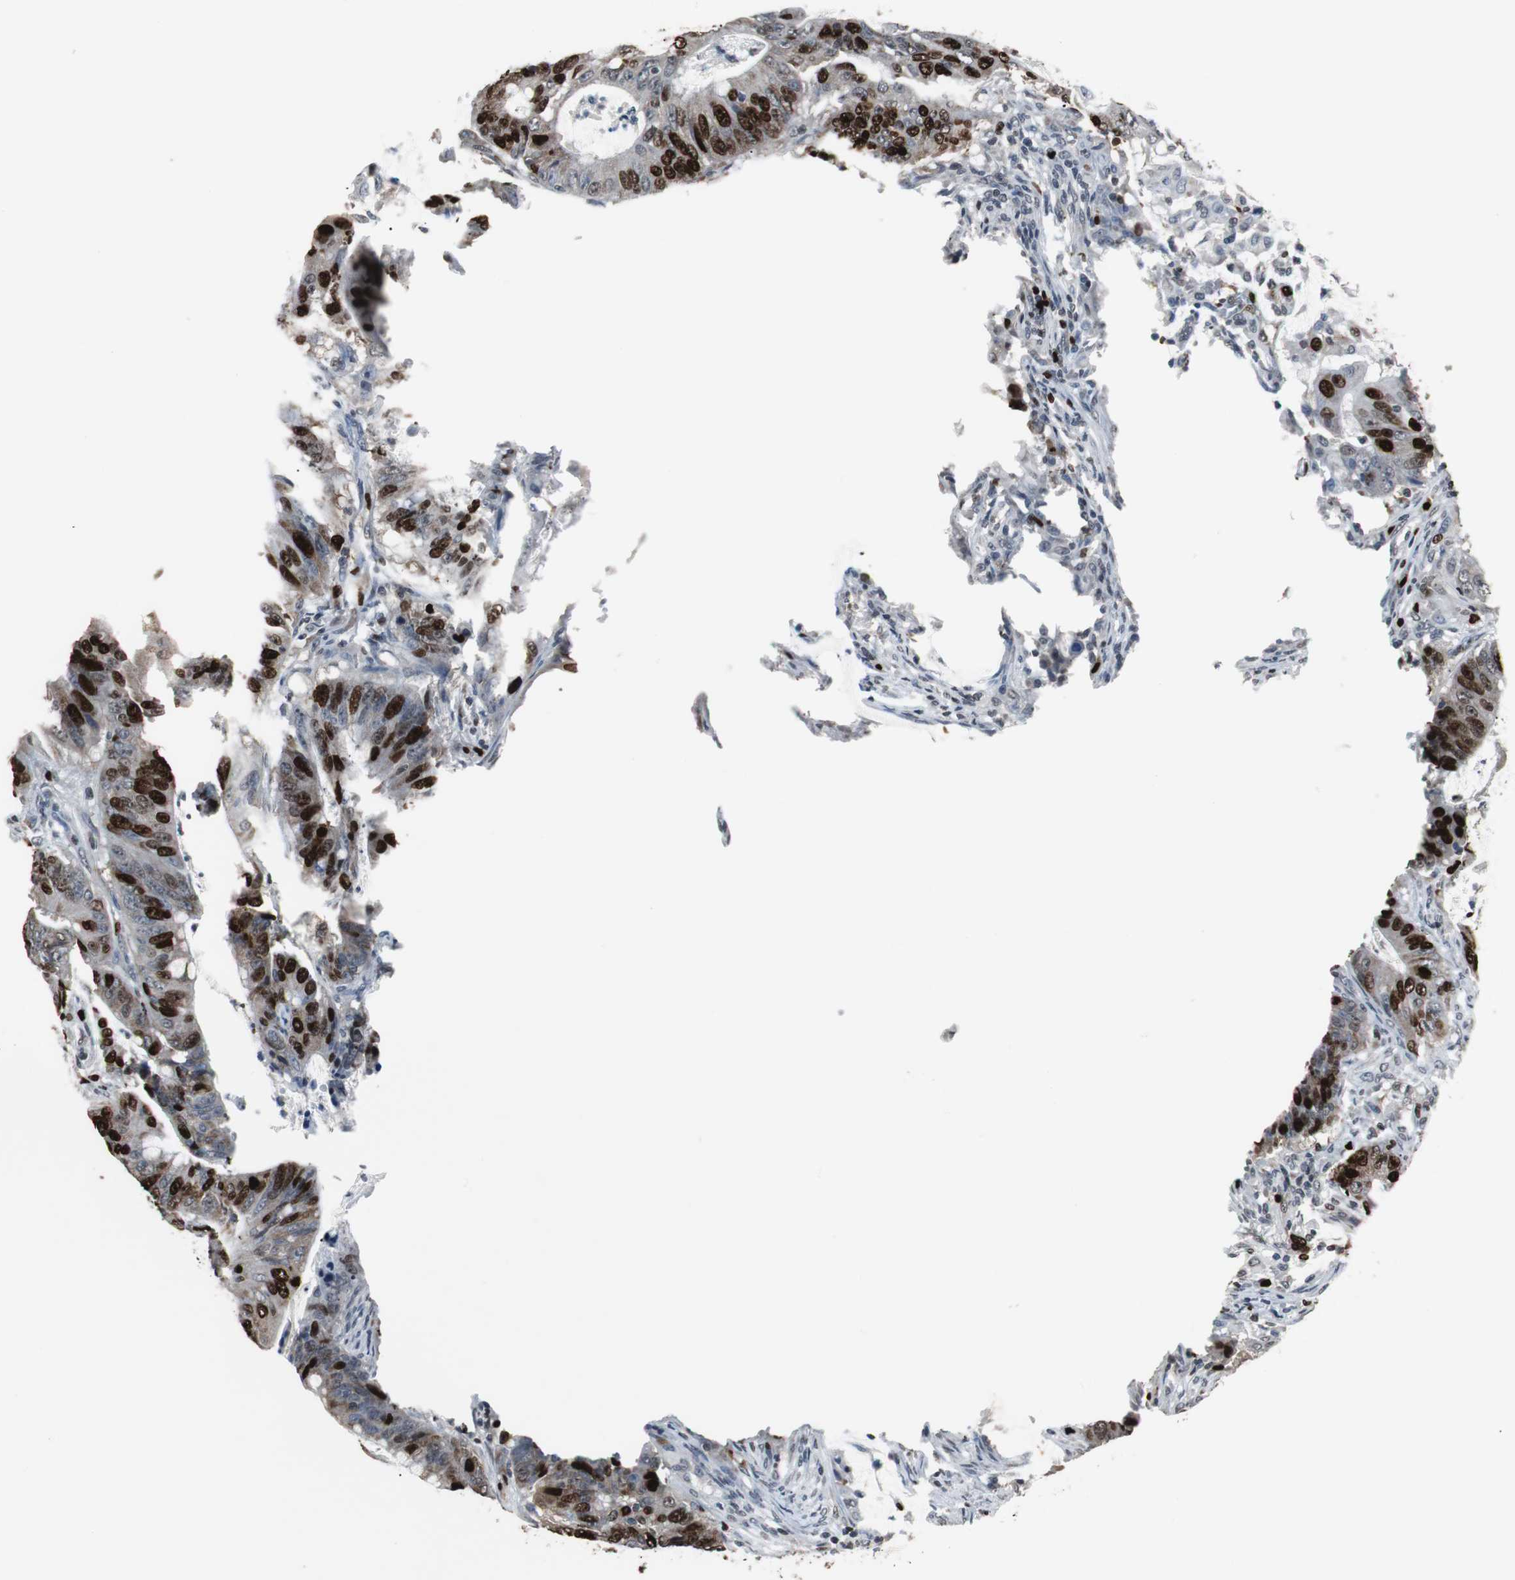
{"staining": {"intensity": "strong", "quantity": ">75%", "location": "nuclear"}, "tissue": "colorectal cancer", "cell_type": "Tumor cells", "image_type": "cancer", "snomed": [{"axis": "morphology", "description": "Adenocarcinoma, NOS"}, {"axis": "topography", "description": "Colon"}], "caption": "A histopathology image of adenocarcinoma (colorectal) stained for a protein exhibits strong nuclear brown staining in tumor cells. The staining is performed using DAB brown chromogen to label protein expression. The nuclei are counter-stained blue using hematoxylin.", "gene": "TOP2A", "patient": {"sex": "male", "age": 45}}